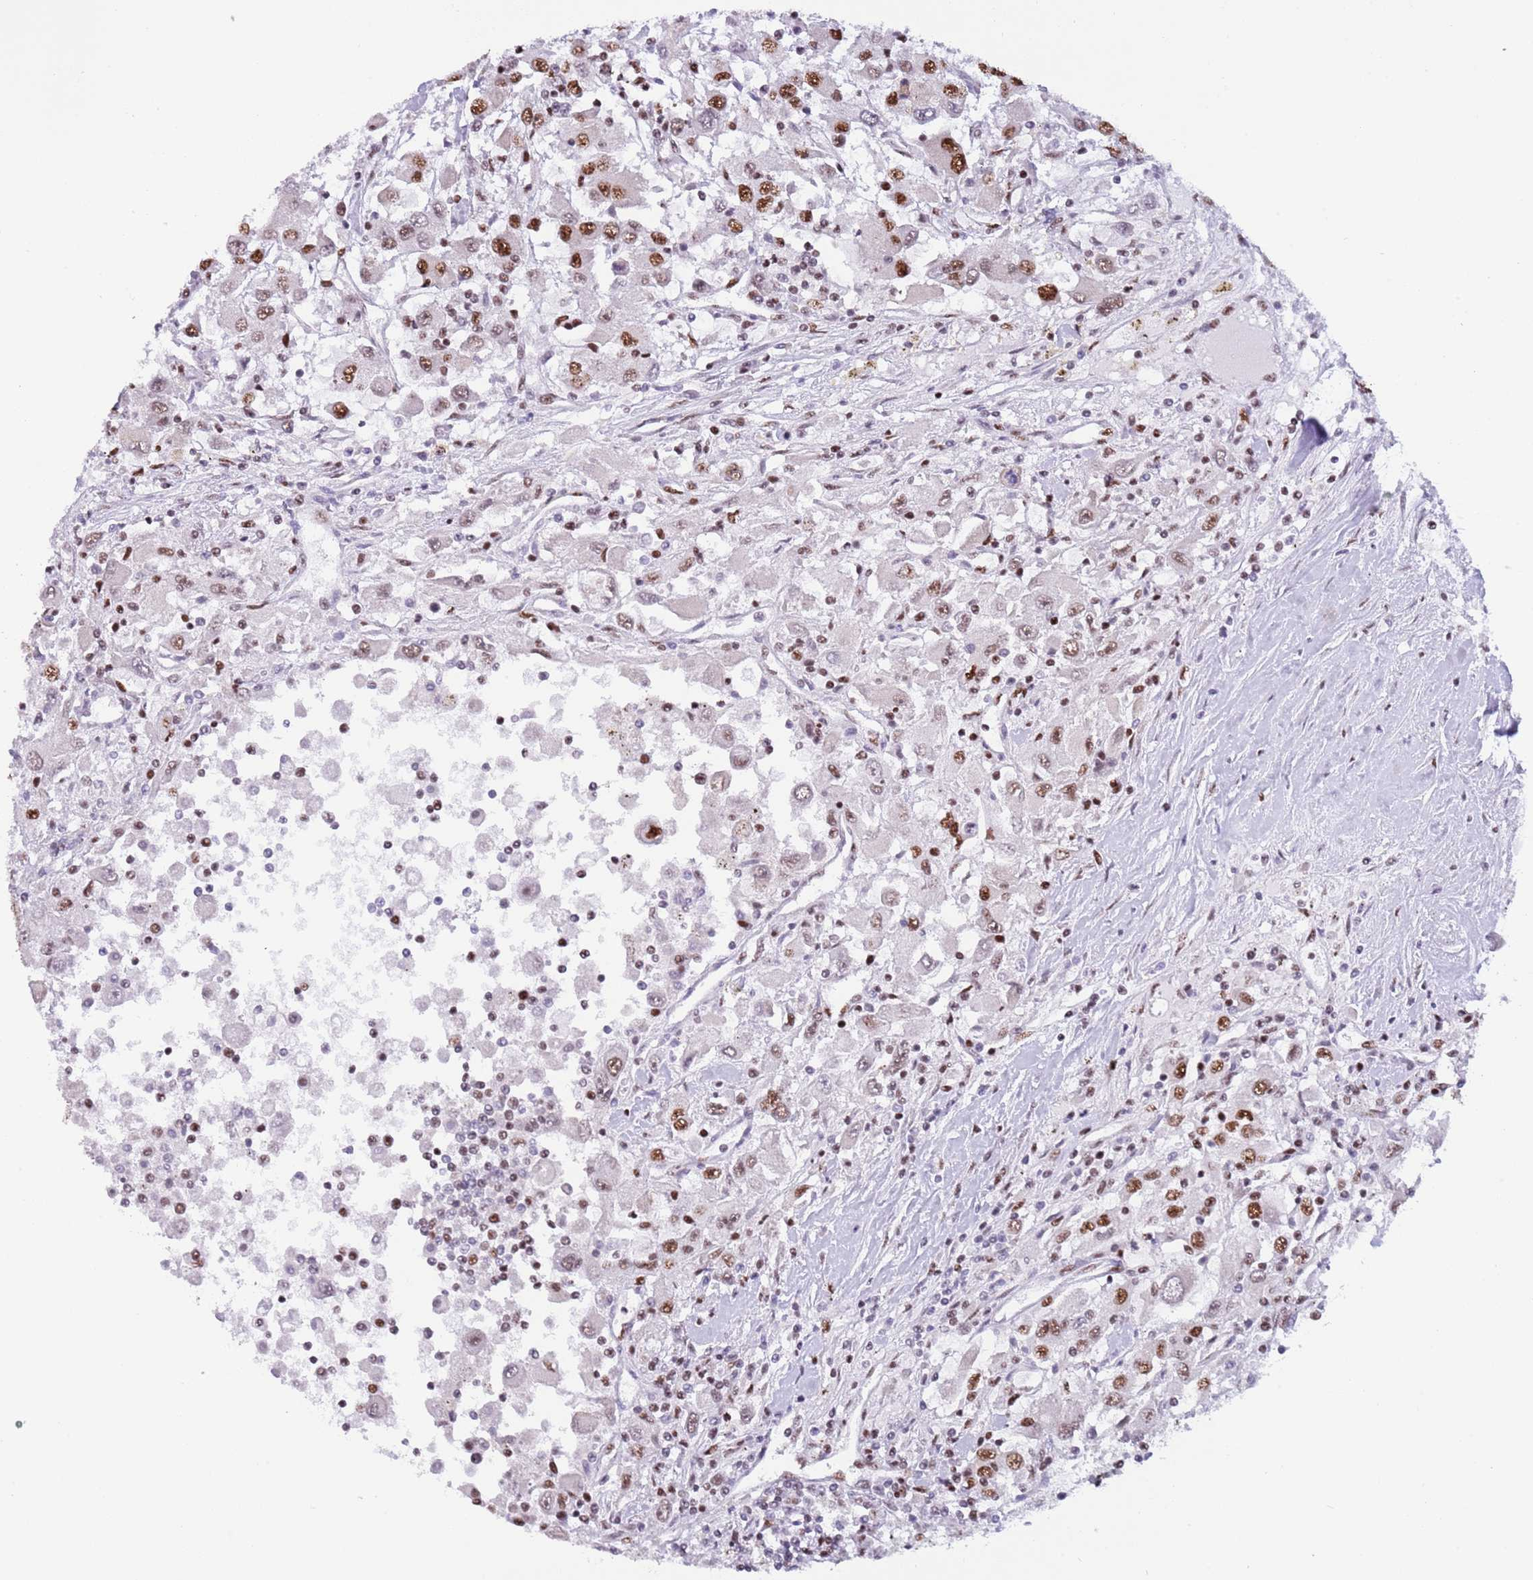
{"staining": {"intensity": "strong", "quantity": "25%-75%", "location": "nuclear"}, "tissue": "renal cancer", "cell_type": "Tumor cells", "image_type": "cancer", "snomed": [{"axis": "morphology", "description": "Adenocarcinoma, NOS"}, {"axis": "topography", "description": "Kidney"}], "caption": "Protein staining reveals strong nuclear expression in about 25%-75% of tumor cells in renal adenocarcinoma.", "gene": "SF3A2", "patient": {"sex": "female", "age": 67}}